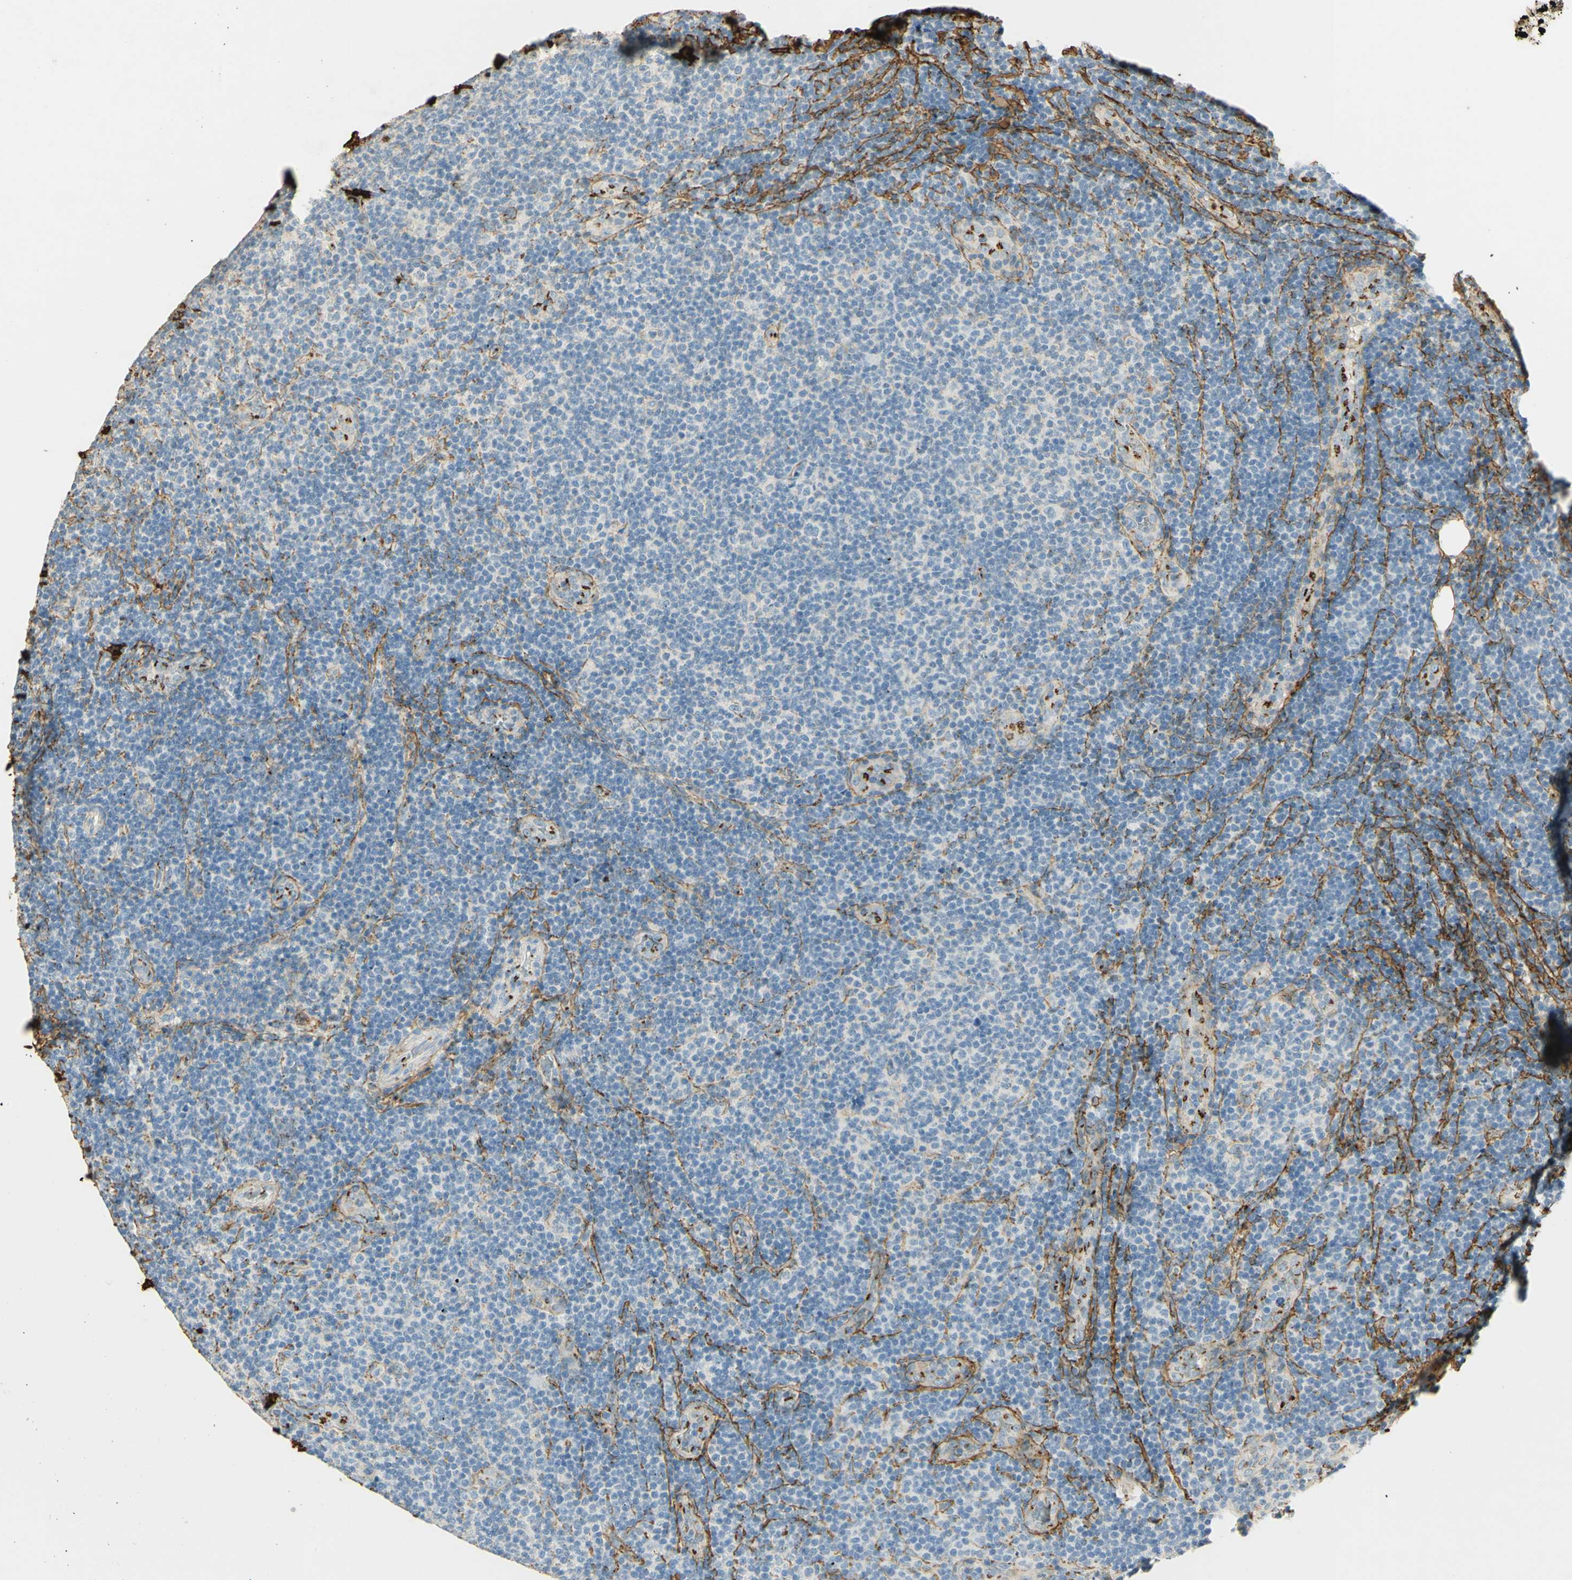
{"staining": {"intensity": "negative", "quantity": "none", "location": "none"}, "tissue": "lymphoma", "cell_type": "Tumor cells", "image_type": "cancer", "snomed": [{"axis": "morphology", "description": "Malignant lymphoma, non-Hodgkin's type, Low grade"}, {"axis": "topography", "description": "Lymph node"}], "caption": "Tumor cells show no significant staining in malignant lymphoma, non-Hodgkin's type (low-grade). Nuclei are stained in blue.", "gene": "TNN", "patient": {"sex": "male", "age": 83}}